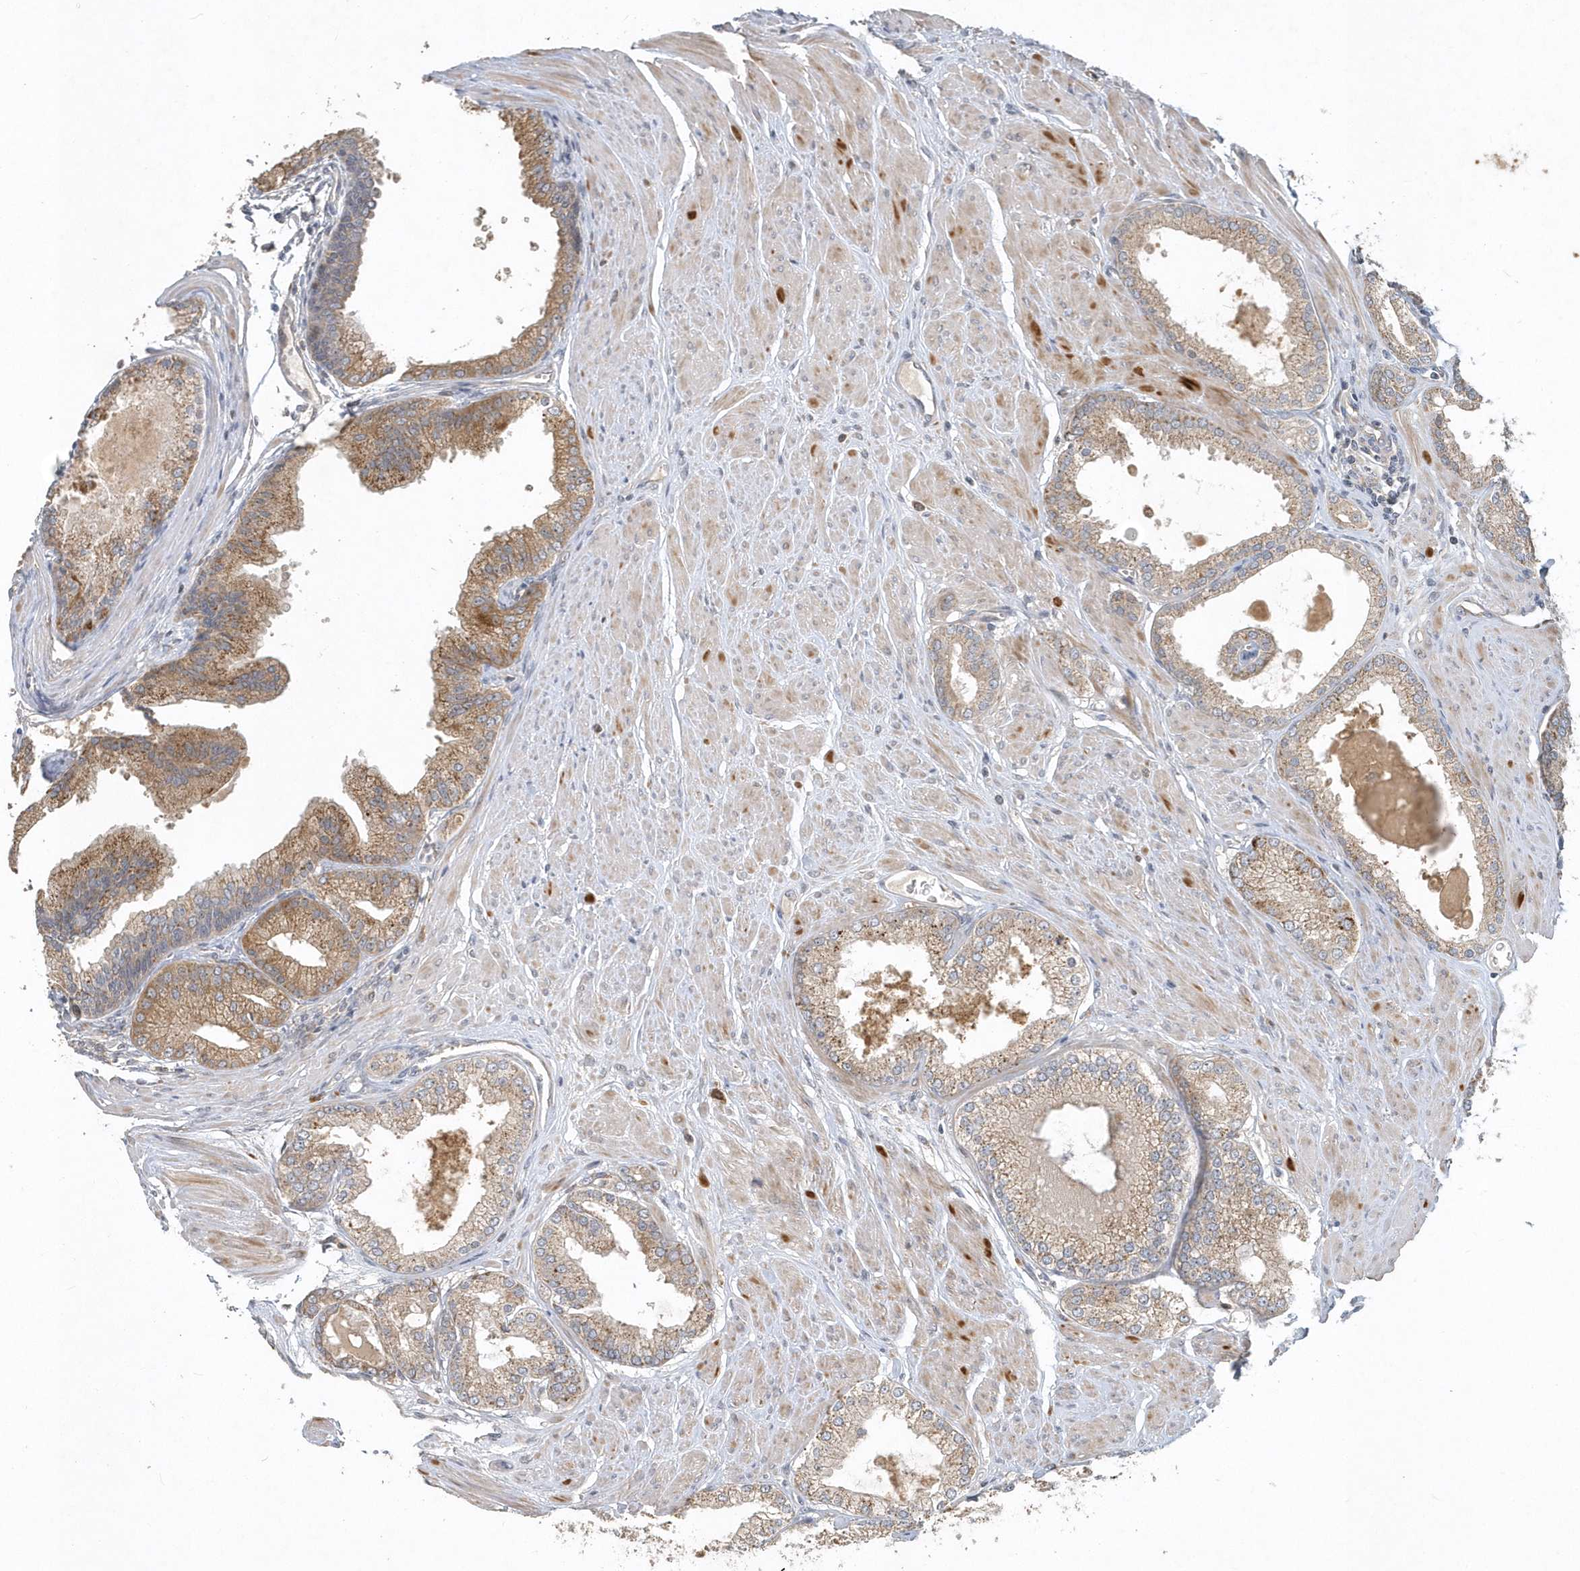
{"staining": {"intensity": "moderate", "quantity": ">75%", "location": "cytoplasmic/membranous"}, "tissue": "prostate cancer", "cell_type": "Tumor cells", "image_type": "cancer", "snomed": [{"axis": "morphology", "description": "Adenocarcinoma, High grade"}, {"axis": "topography", "description": "Prostate"}], "caption": "Prostate adenocarcinoma (high-grade) stained with immunohistochemistry (IHC) shows moderate cytoplasmic/membranous expression in approximately >75% of tumor cells.", "gene": "TRAIP", "patient": {"sex": "male", "age": 61}}